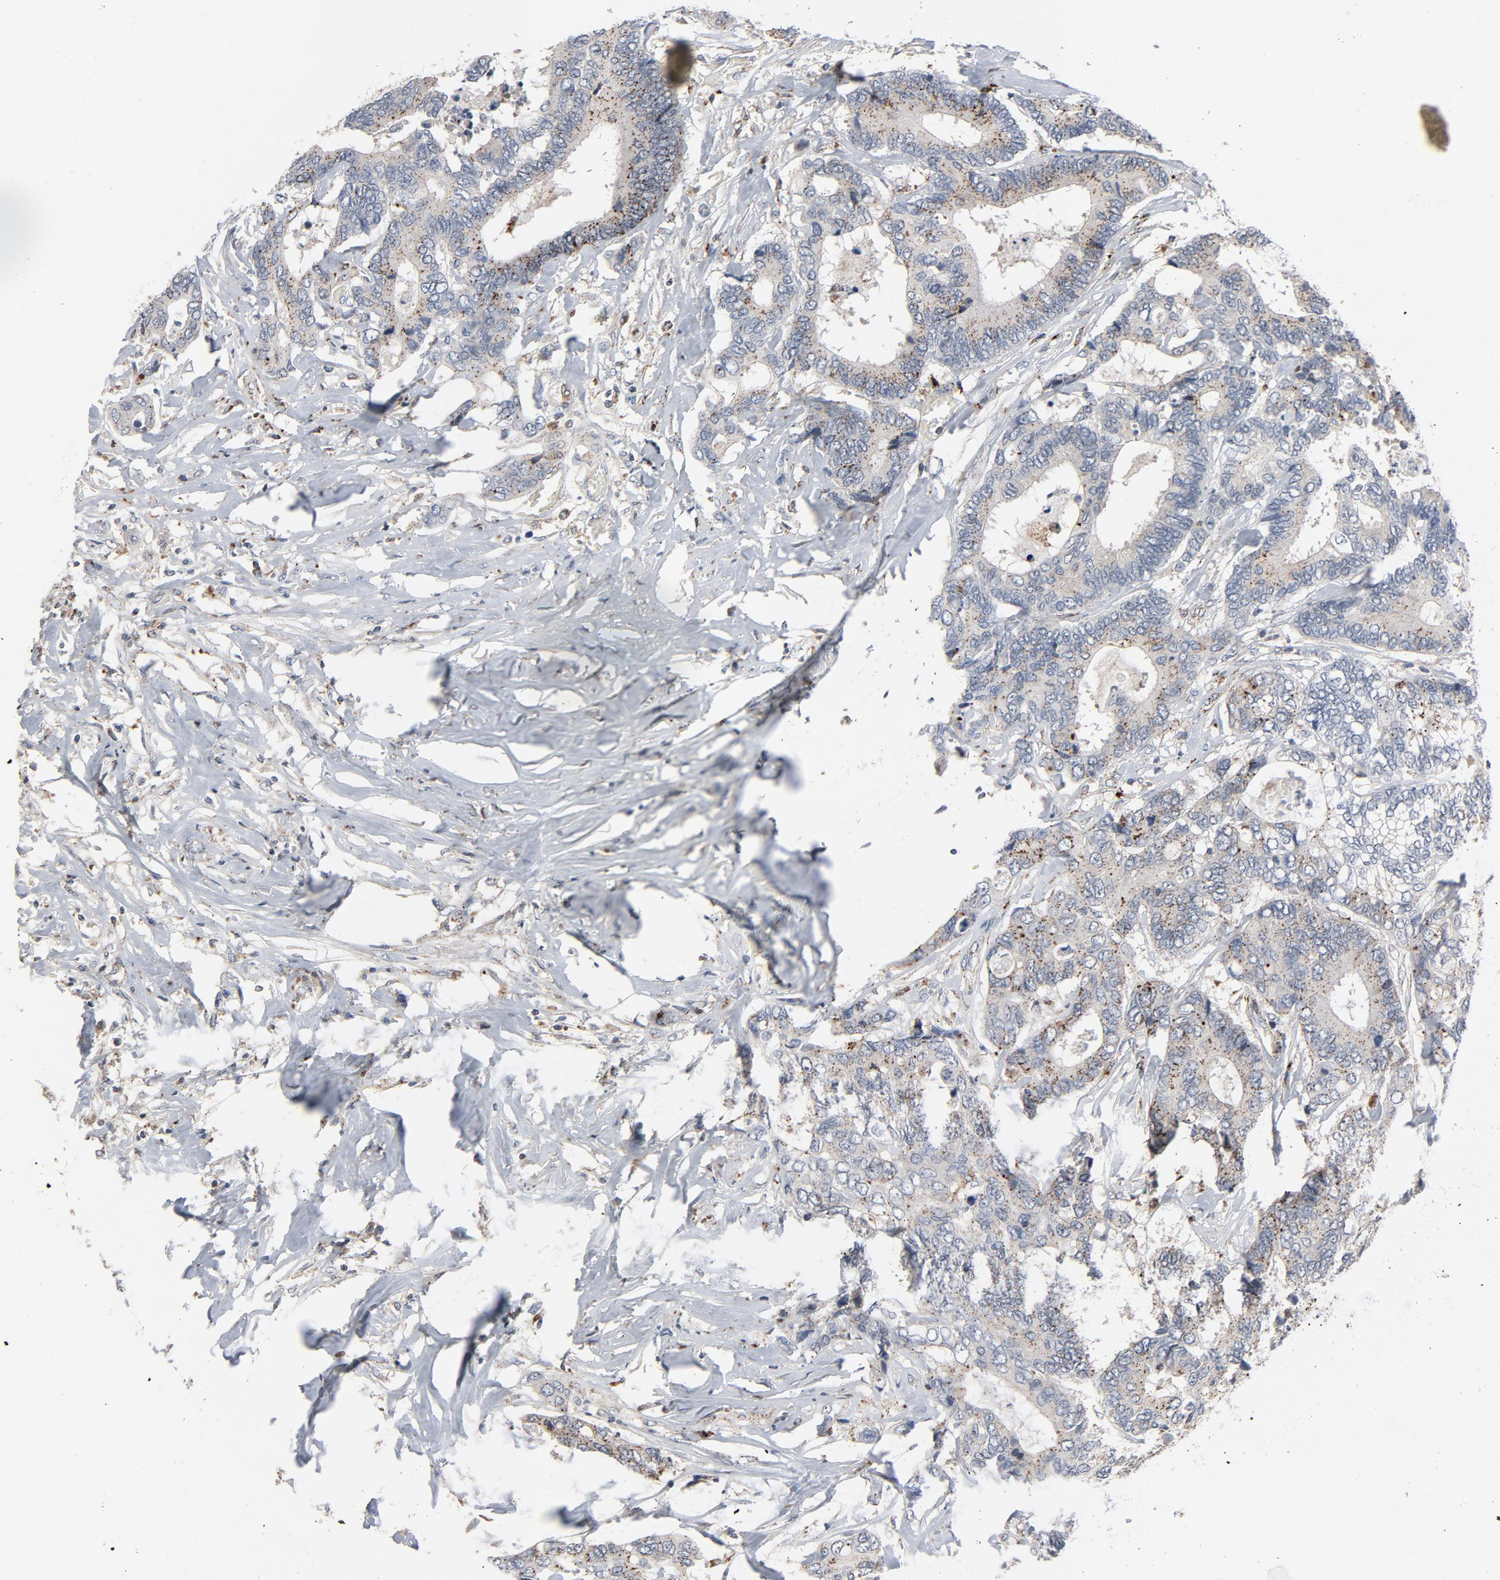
{"staining": {"intensity": "moderate", "quantity": "25%-75%", "location": "cytoplasmic/membranous"}, "tissue": "colorectal cancer", "cell_type": "Tumor cells", "image_type": "cancer", "snomed": [{"axis": "morphology", "description": "Adenocarcinoma, NOS"}, {"axis": "topography", "description": "Rectum"}], "caption": "Immunohistochemical staining of colorectal adenocarcinoma reveals moderate cytoplasmic/membranous protein positivity in about 25%-75% of tumor cells. The staining was performed using DAB, with brown indicating positive protein expression. Nuclei are stained blue with hematoxylin.", "gene": "AKT2", "patient": {"sex": "male", "age": 53}}